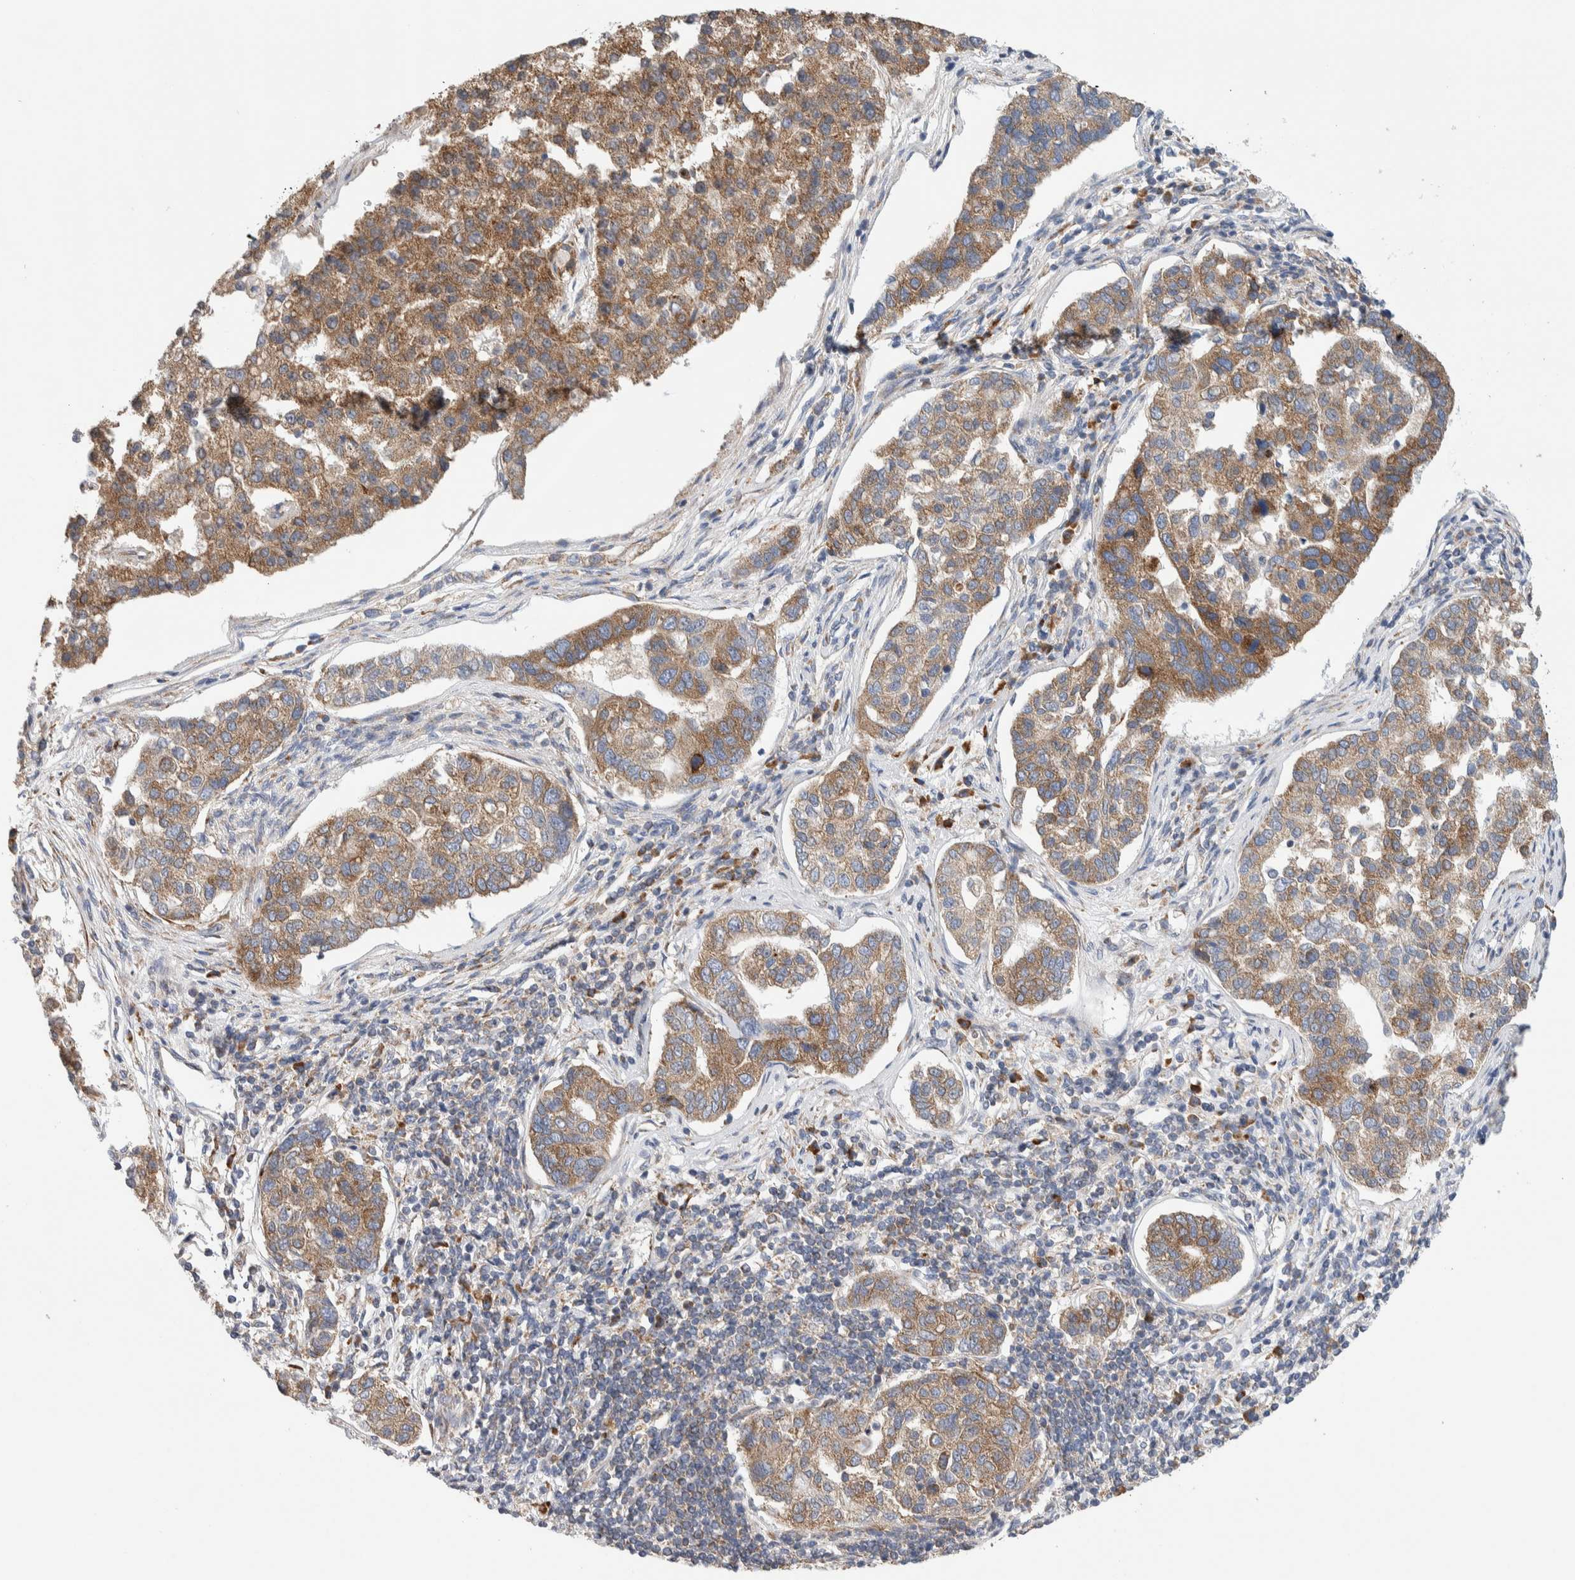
{"staining": {"intensity": "moderate", "quantity": ">75%", "location": "cytoplasmic/membranous"}, "tissue": "pancreatic cancer", "cell_type": "Tumor cells", "image_type": "cancer", "snomed": [{"axis": "morphology", "description": "Adenocarcinoma, NOS"}, {"axis": "topography", "description": "Pancreas"}], "caption": "A medium amount of moderate cytoplasmic/membranous positivity is seen in about >75% of tumor cells in pancreatic cancer (adenocarcinoma) tissue.", "gene": "RACK1", "patient": {"sex": "female", "age": 61}}